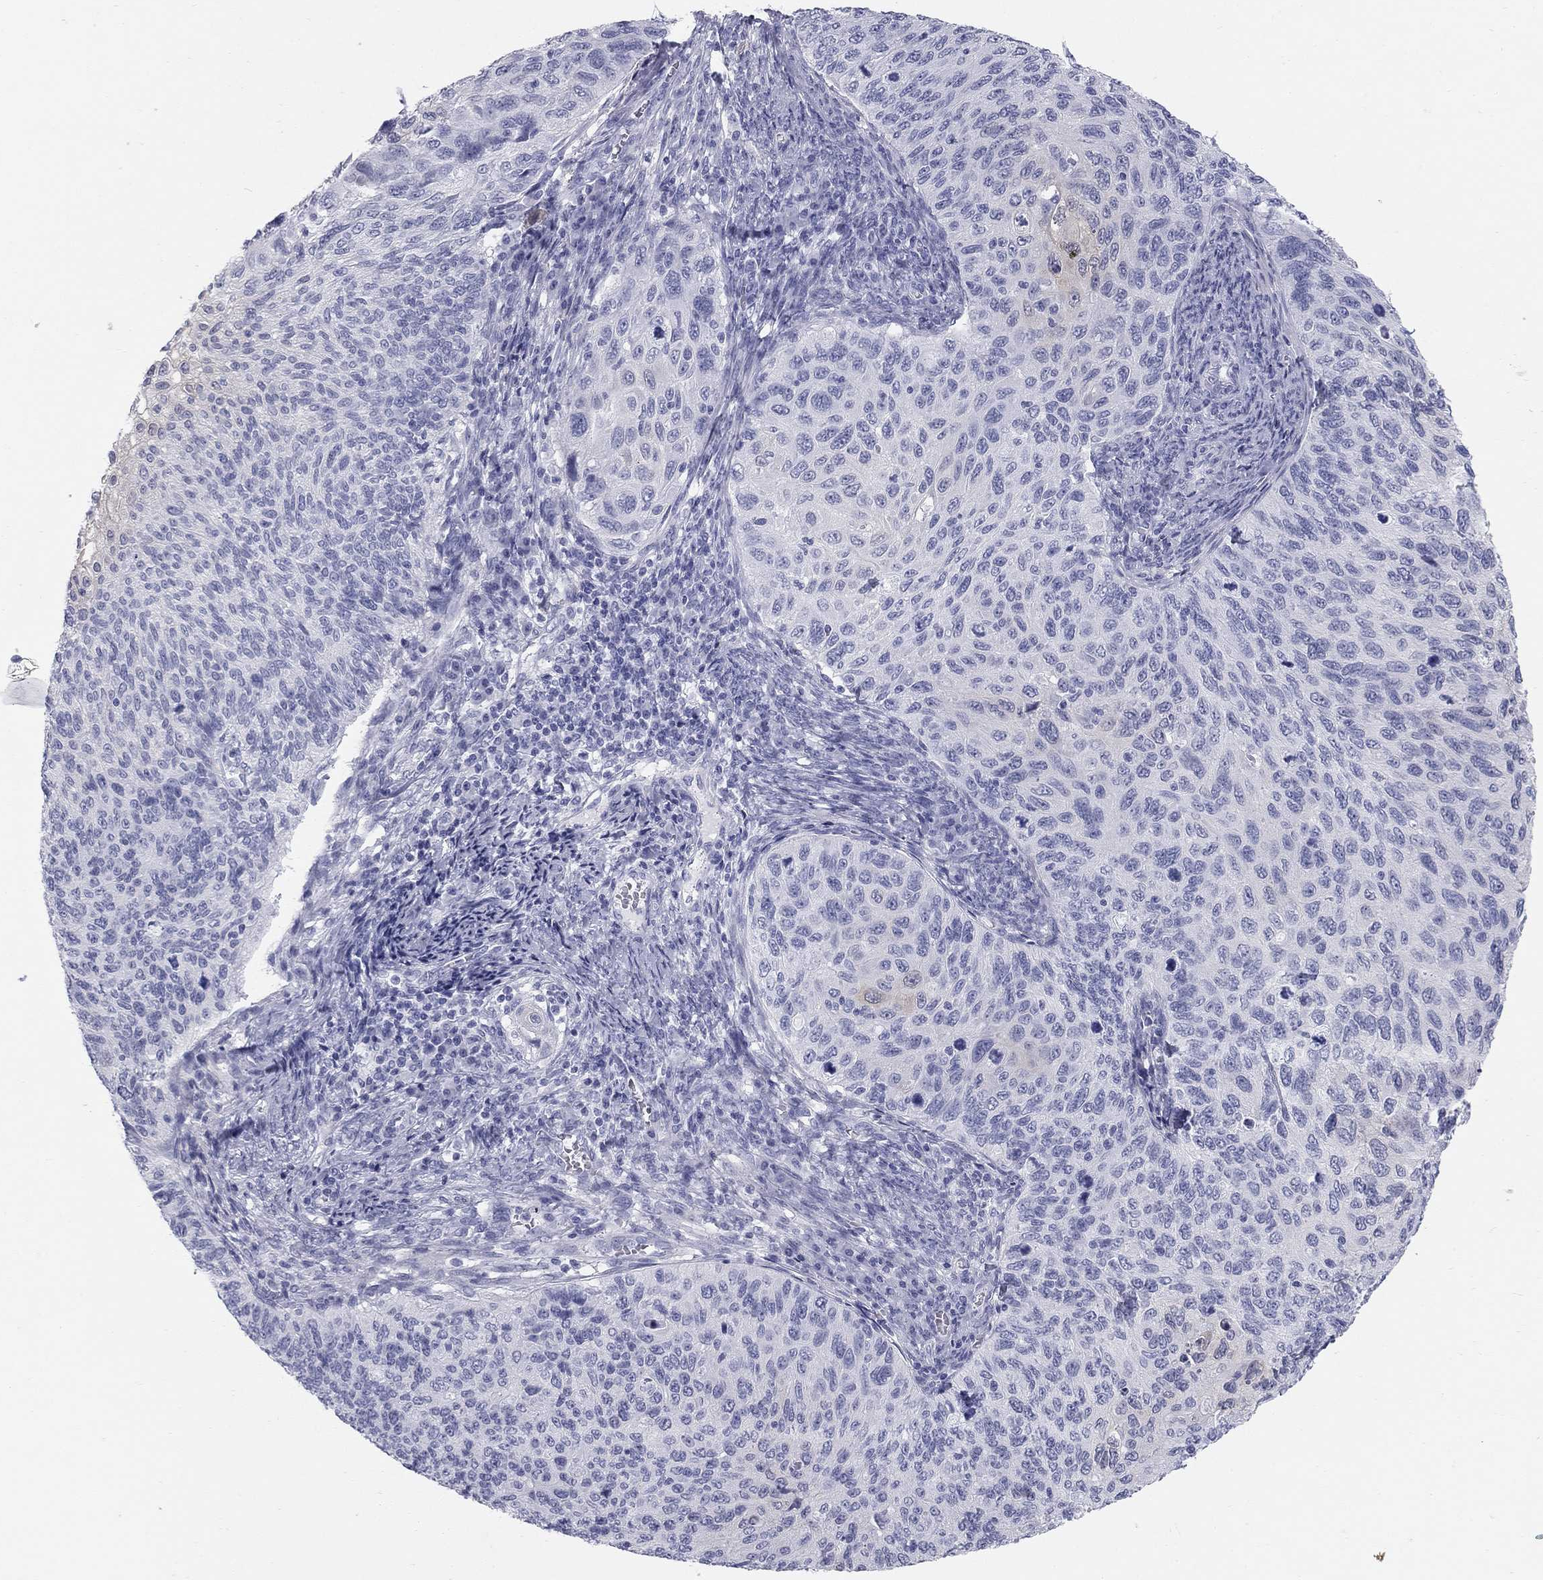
{"staining": {"intensity": "negative", "quantity": "none", "location": "none"}, "tissue": "cervical cancer", "cell_type": "Tumor cells", "image_type": "cancer", "snomed": [{"axis": "morphology", "description": "Squamous cell carcinoma, NOS"}, {"axis": "topography", "description": "Cervix"}], "caption": "A photomicrograph of cervical squamous cell carcinoma stained for a protein demonstrates no brown staining in tumor cells.", "gene": "SULT2B1", "patient": {"sex": "female", "age": 70}}